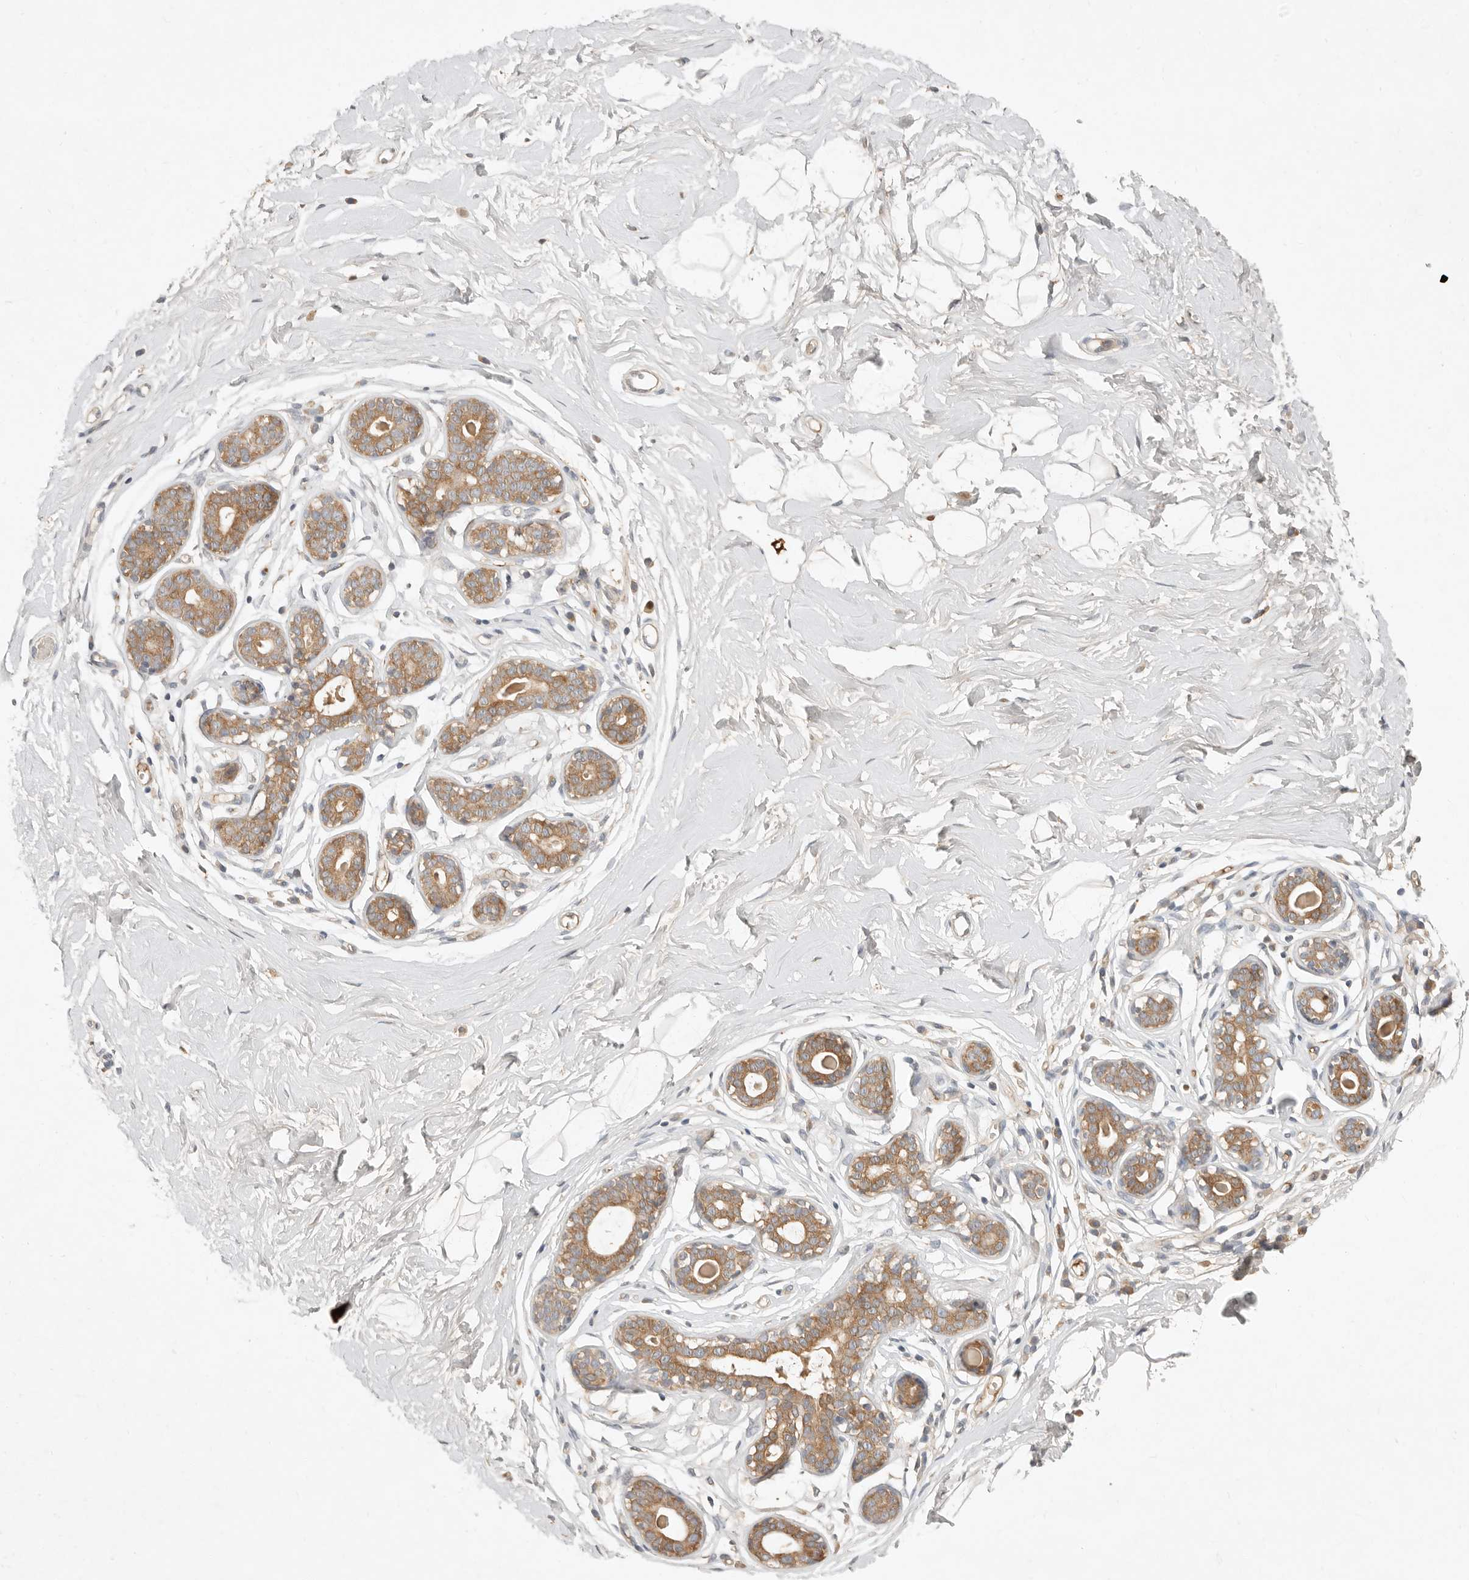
{"staining": {"intensity": "weak", "quantity": "<25%", "location": "cytoplasmic/membranous"}, "tissue": "breast", "cell_type": "Adipocytes", "image_type": "normal", "snomed": [{"axis": "morphology", "description": "Normal tissue, NOS"}, {"axis": "morphology", "description": "Adenoma, NOS"}, {"axis": "topography", "description": "Breast"}], "caption": "Immunohistochemical staining of benign breast exhibits no significant positivity in adipocytes.", "gene": "ARHGEF10L", "patient": {"sex": "female", "age": 23}}